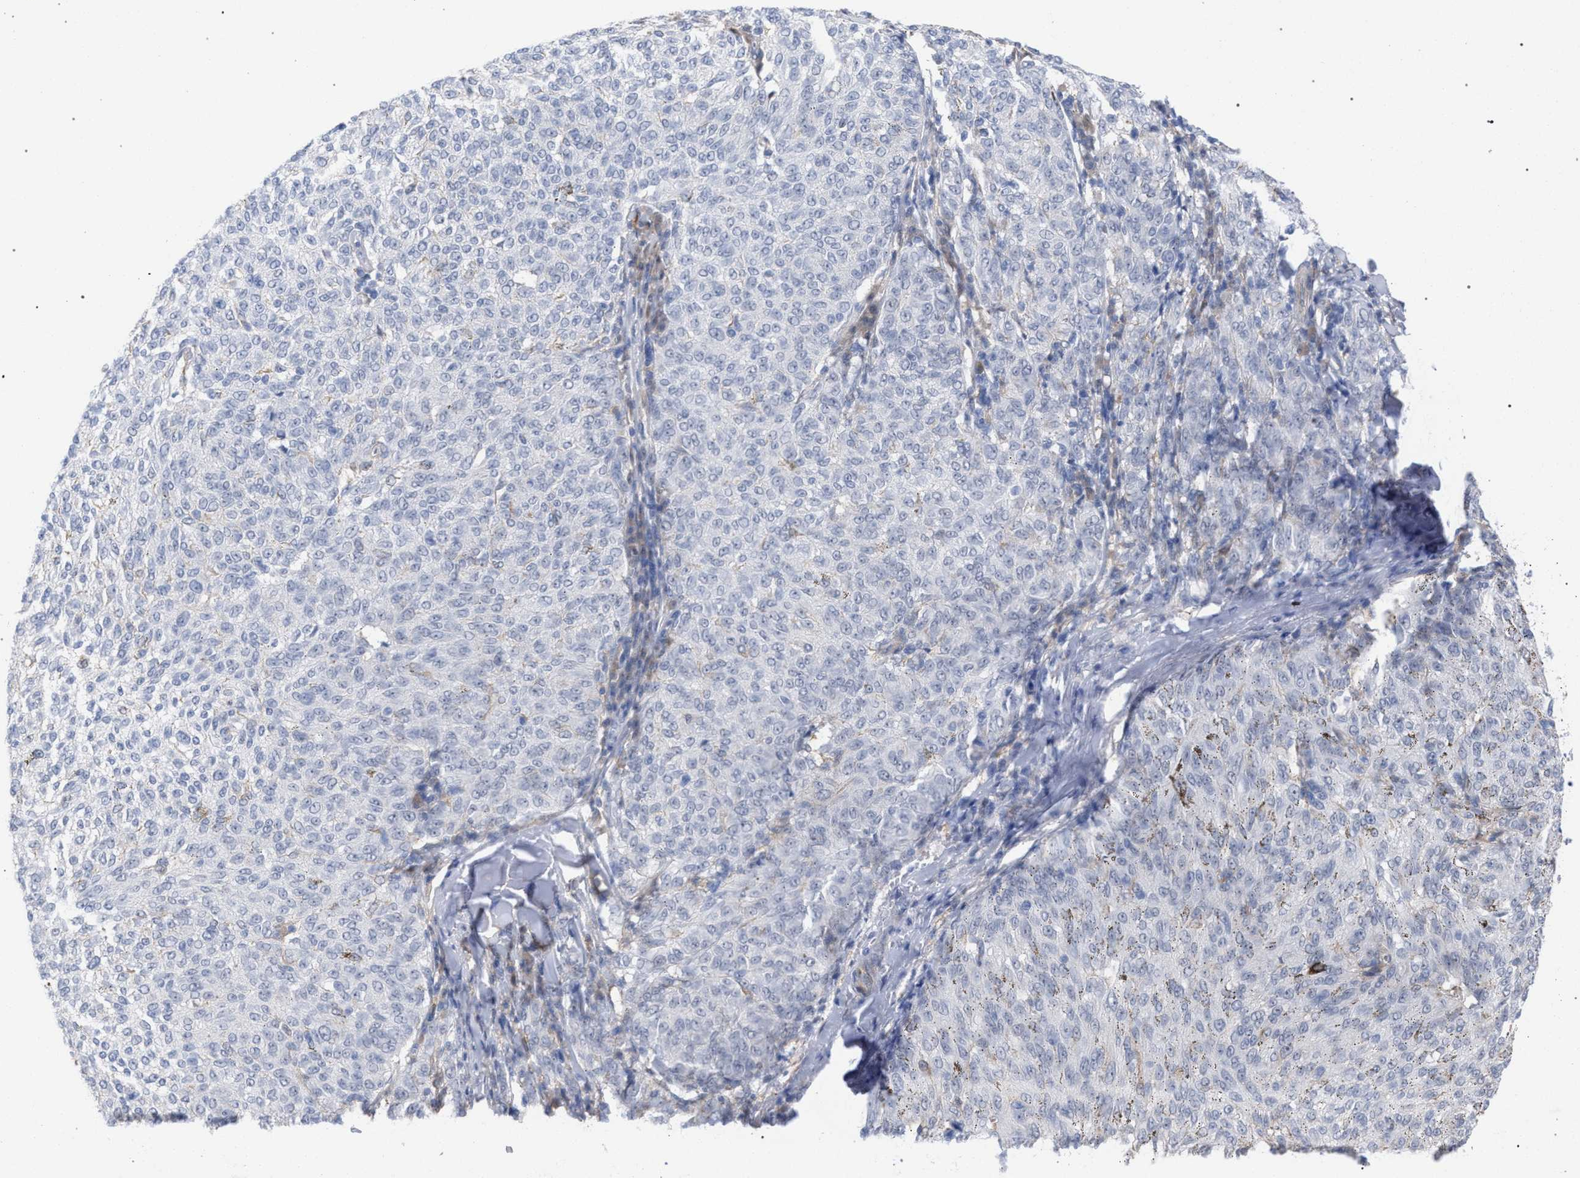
{"staining": {"intensity": "negative", "quantity": "none", "location": "none"}, "tissue": "melanoma", "cell_type": "Tumor cells", "image_type": "cancer", "snomed": [{"axis": "morphology", "description": "Malignant melanoma, NOS"}, {"axis": "topography", "description": "Skin"}], "caption": "Photomicrograph shows no significant protein staining in tumor cells of malignant melanoma.", "gene": "FHOD3", "patient": {"sex": "female", "age": 72}}